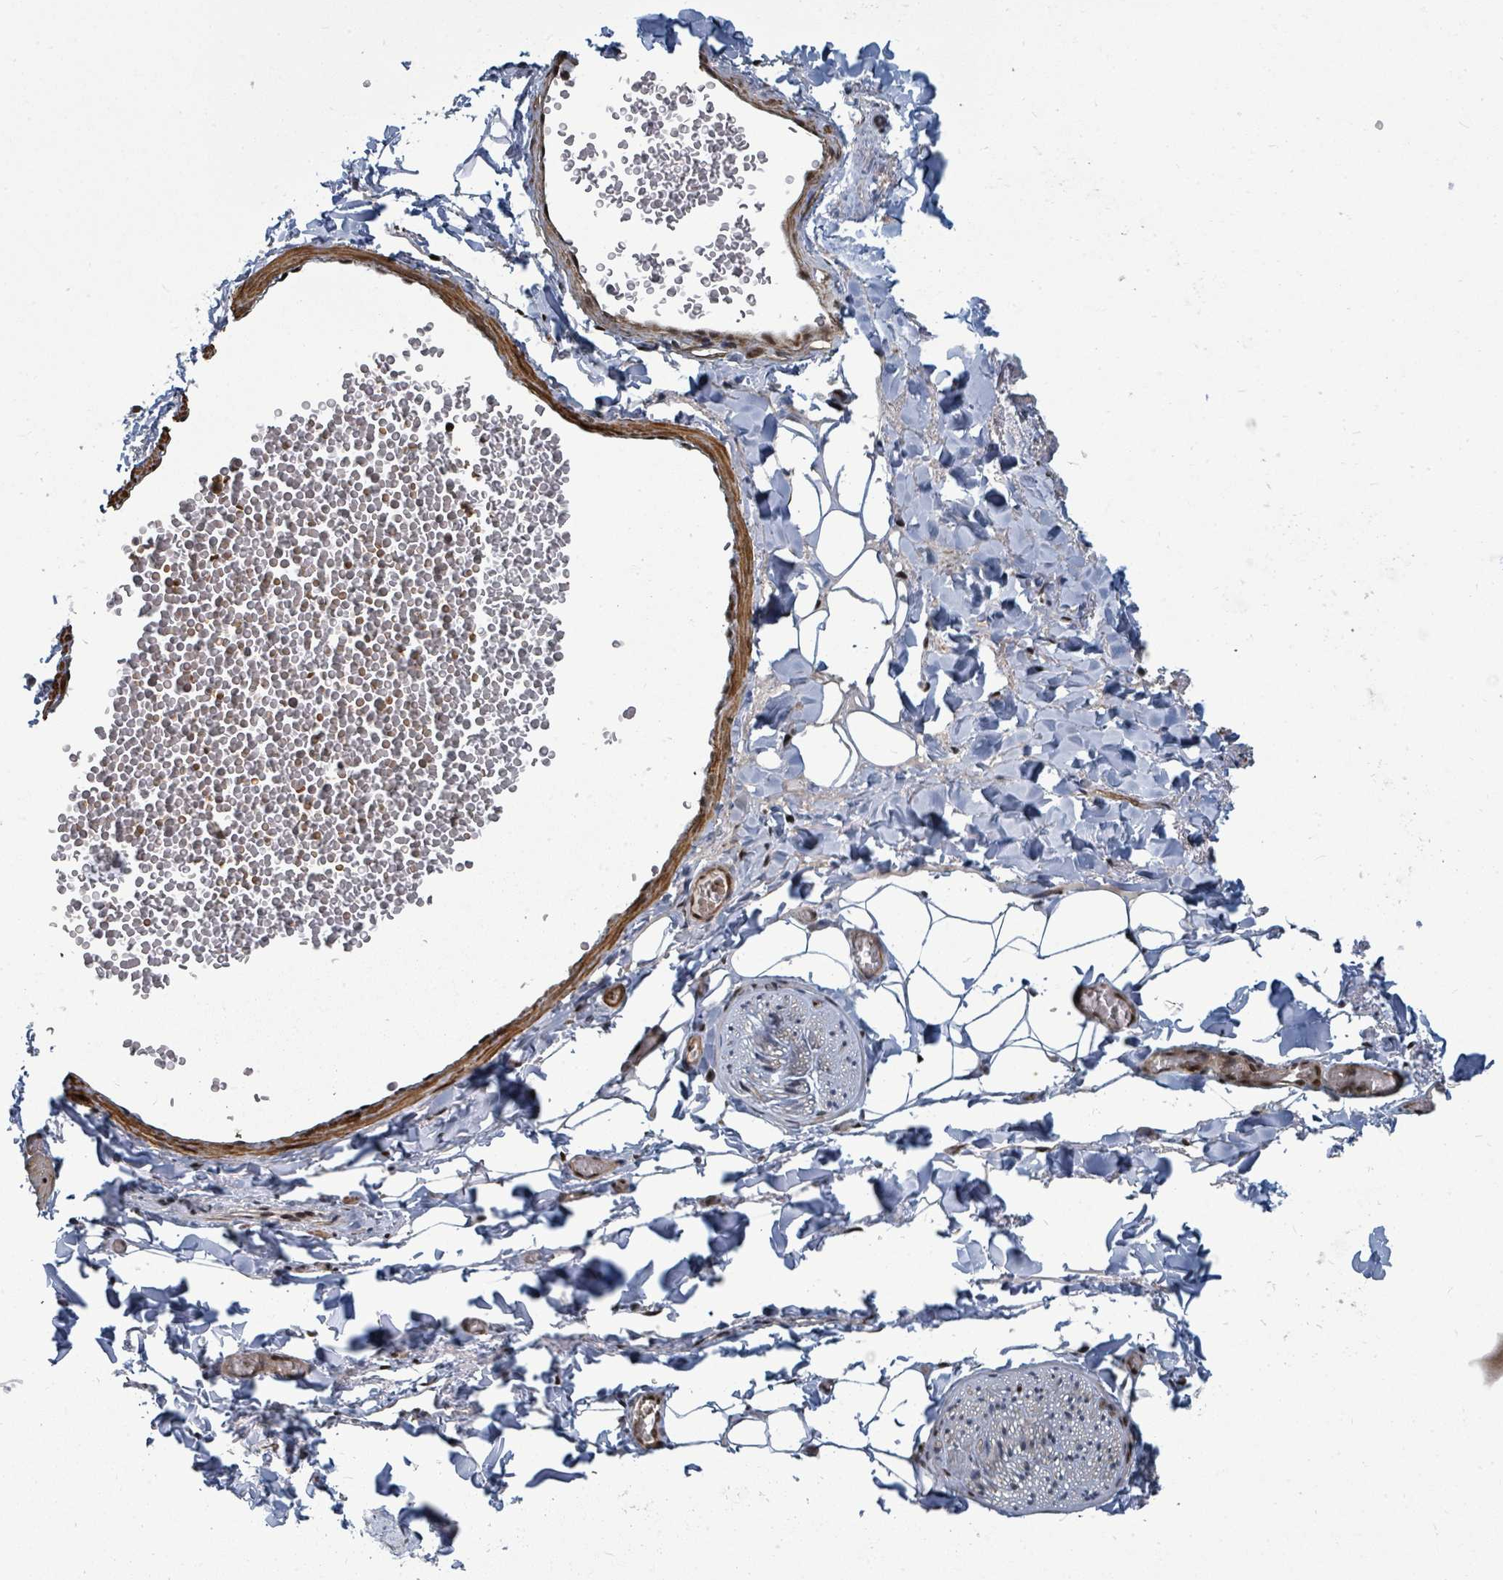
{"staining": {"intensity": "negative", "quantity": "none", "location": "none"}, "tissue": "adipose tissue", "cell_type": "Adipocytes", "image_type": "normal", "snomed": [{"axis": "morphology", "description": "Normal tissue, NOS"}, {"axis": "morphology", "description": "Carcinoma, NOS"}, {"axis": "topography", "description": "Pancreas"}, {"axis": "topography", "description": "Peripheral nerve tissue"}], "caption": "Immunohistochemical staining of unremarkable human adipose tissue exhibits no significant positivity in adipocytes.", "gene": "TRDMT1", "patient": {"sex": "female", "age": 29}}